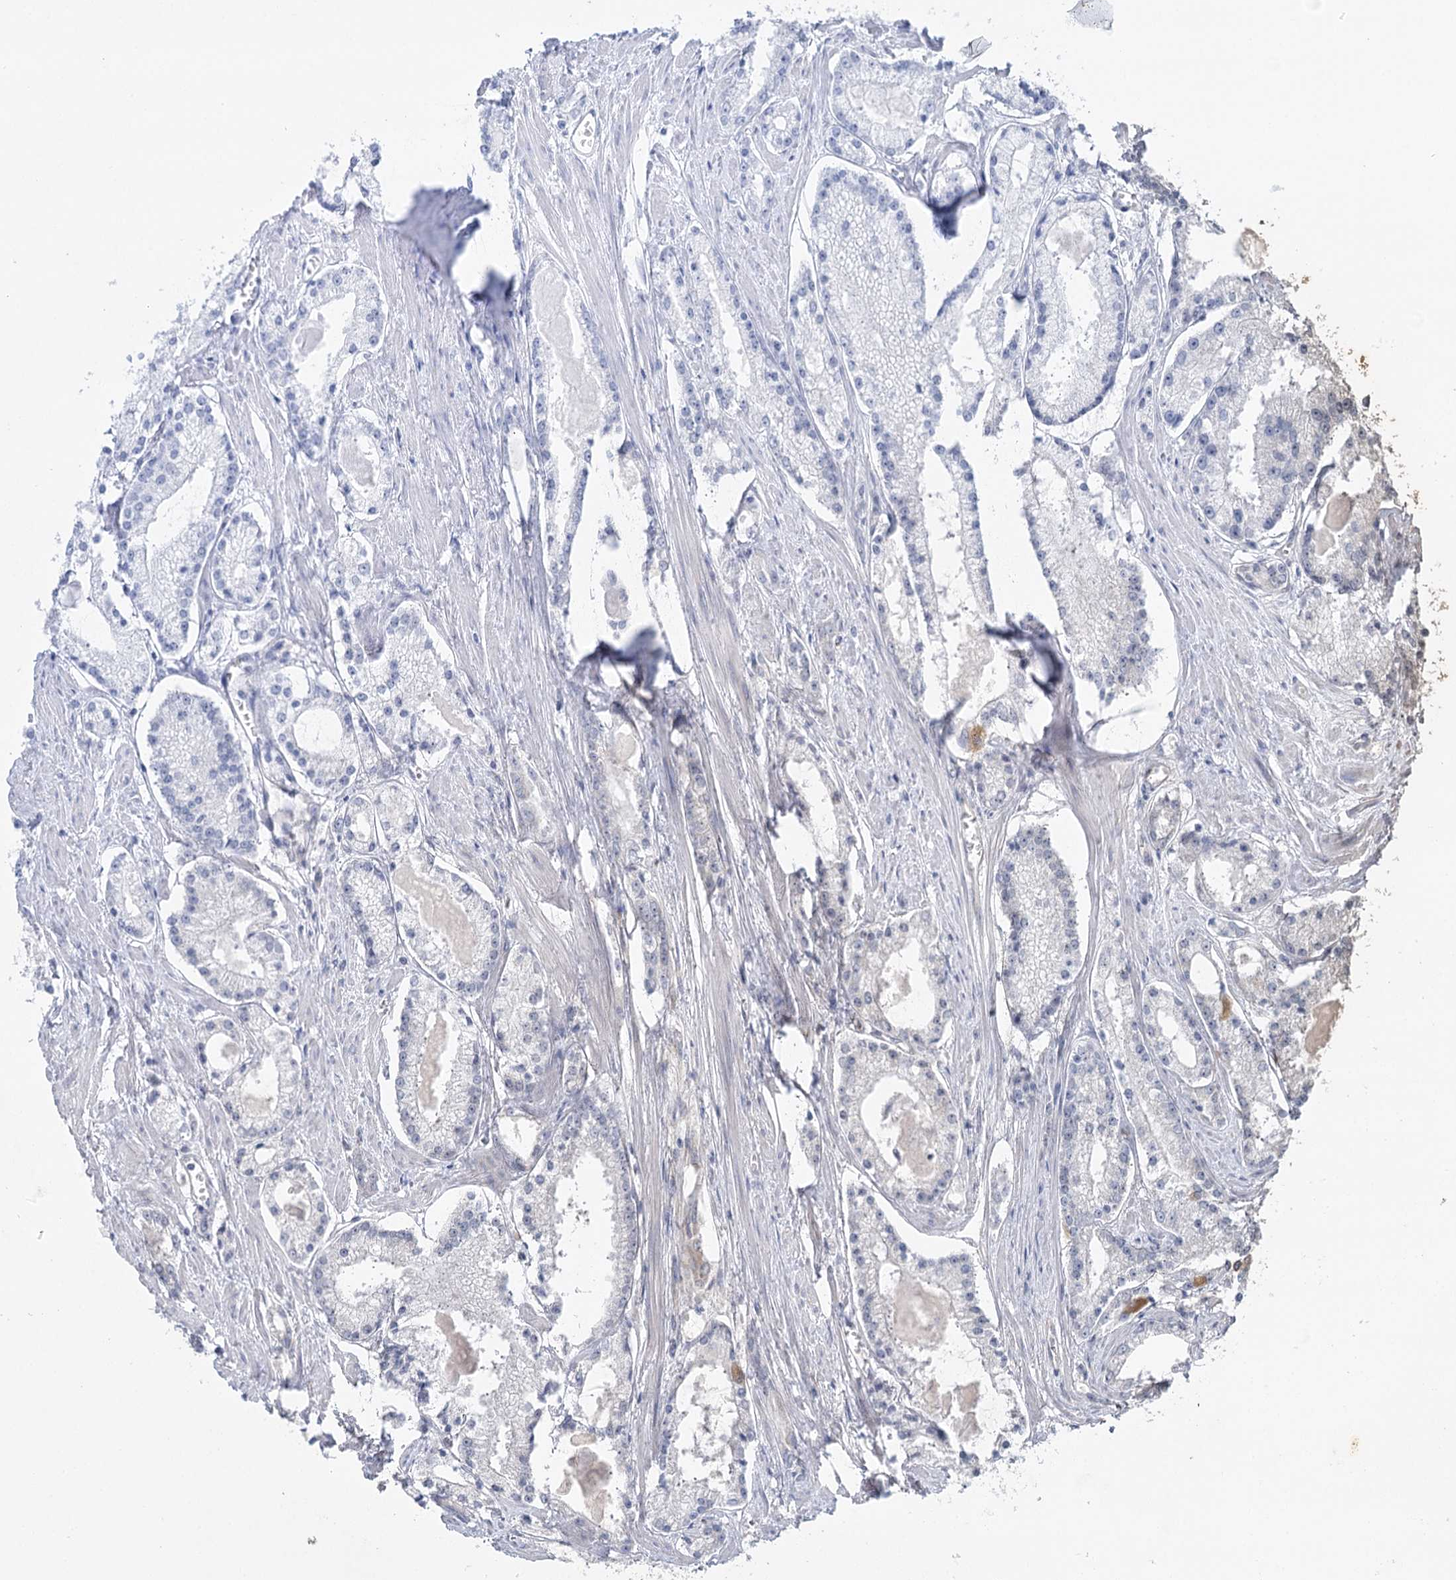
{"staining": {"intensity": "negative", "quantity": "none", "location": "none"}, "tissue": "prostate cancer", "cell_type": "Tumor cells", "image_type": "cancer", "snomed": [{"axis": "morphology", "description": "Adenocarcinoma, Low grade"}, {"axis": "topography", "description": "Prostate"}], "caption": "Protein analysis of prostate cancer (adenocarcinoma (low-grade)) reveals no significant expression in tumor cells. (DAB immunohistochemistry with hematoxylin counter stain).", "gene": "CSN3", "patient": {"sex": "male", "age": 54}}